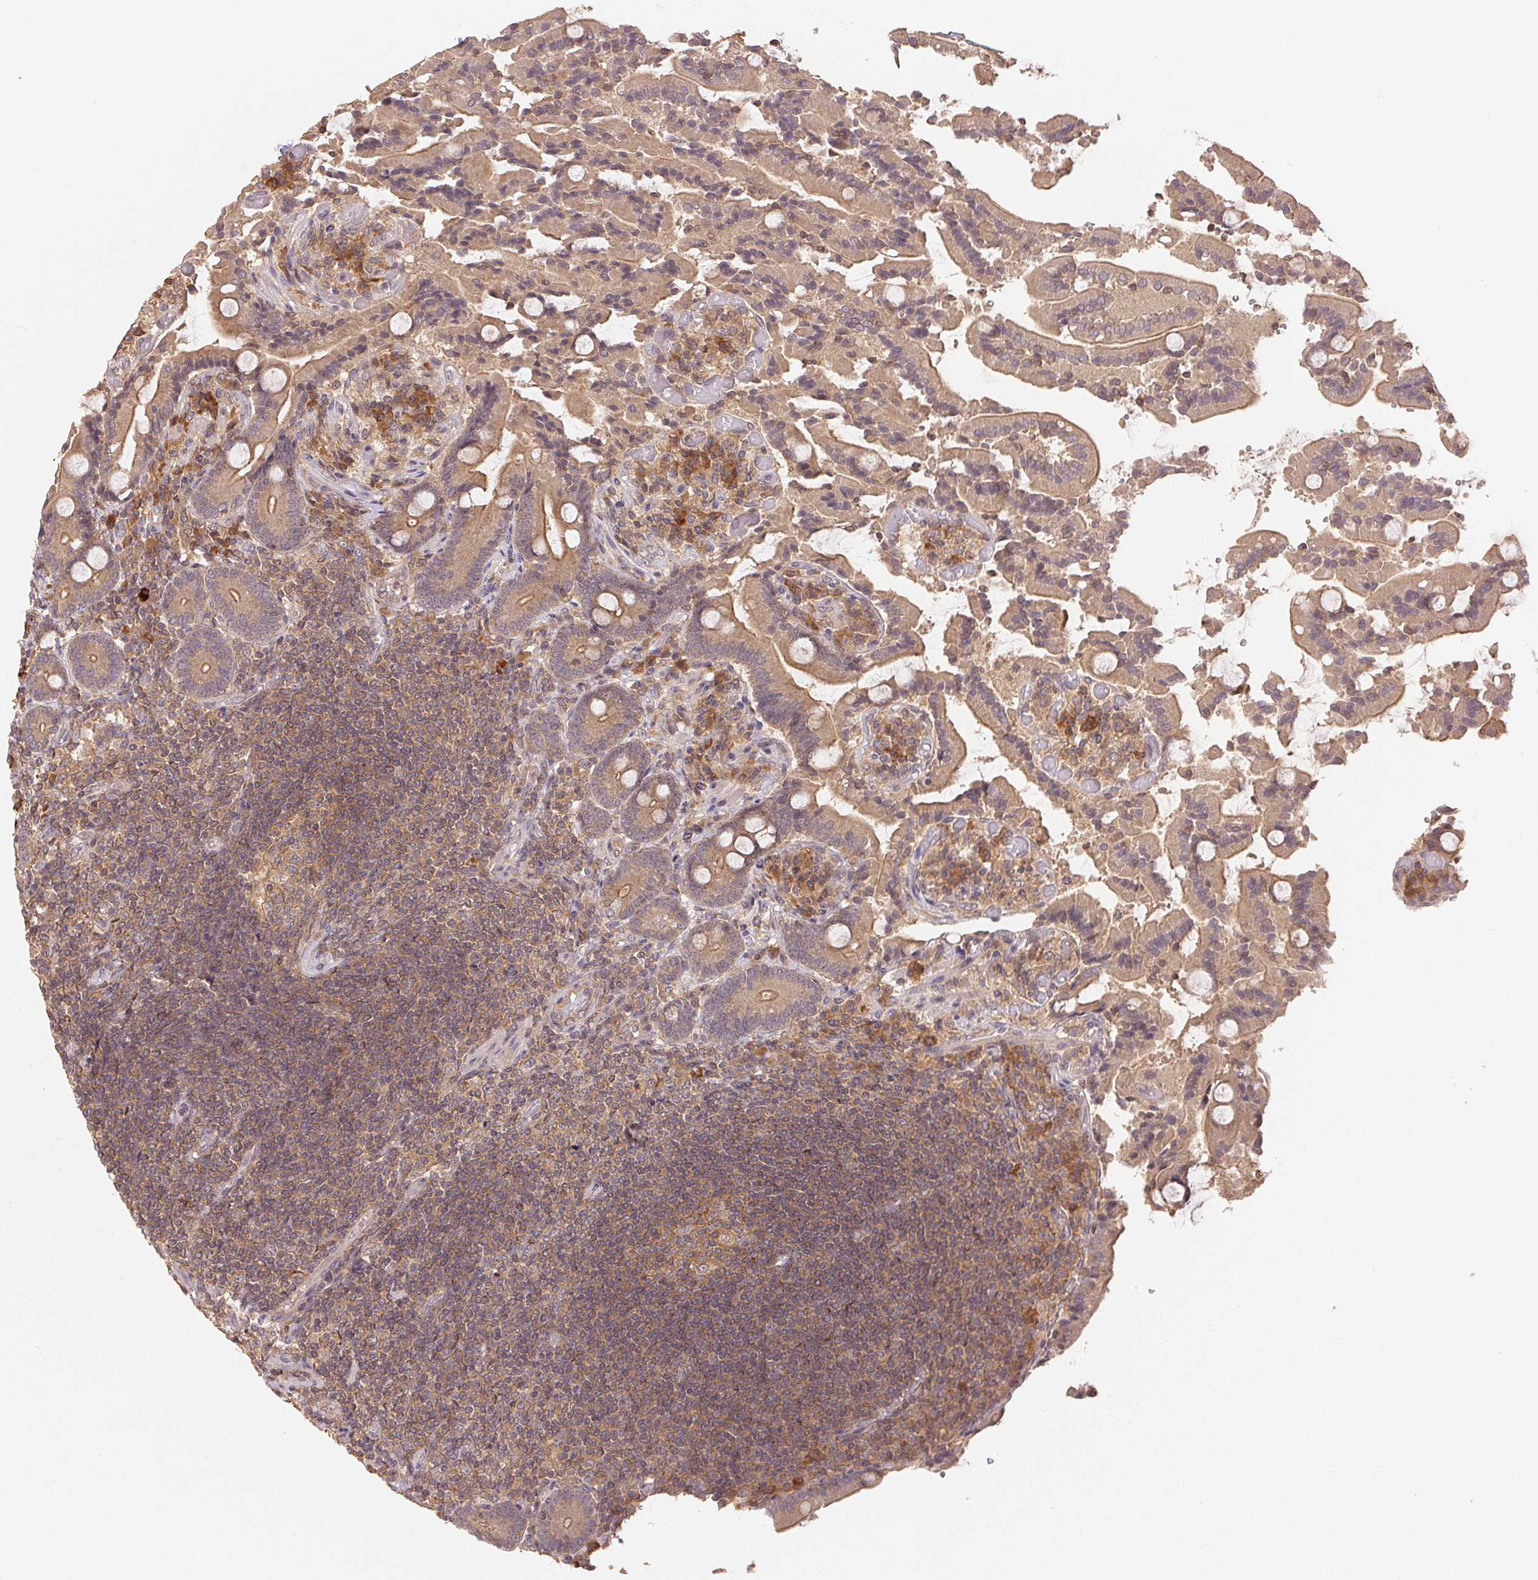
{"staining": {"intensity": "moderate", "quantity": ">75%", "location": "cytoplasmic/membranous"}, "tissue": "duodenum", "cell_type": "Glandular cells", "image_type": "normal", "snomed": [{"axis": "morphology", "description": "Normal tissue, NOS"}, {"axis": "topography", "description": "Duodenum"}], "caption": "Unremarkable duodenum demonstrates moderate cytoplasmic/membranous positivity in approximately >75% of glandular cells, visualized by immunohistochemistry. Nuclei are stained in blue.", "gene": "MAPKAPK2", "patient": {"sex": "female", "age": 62}}